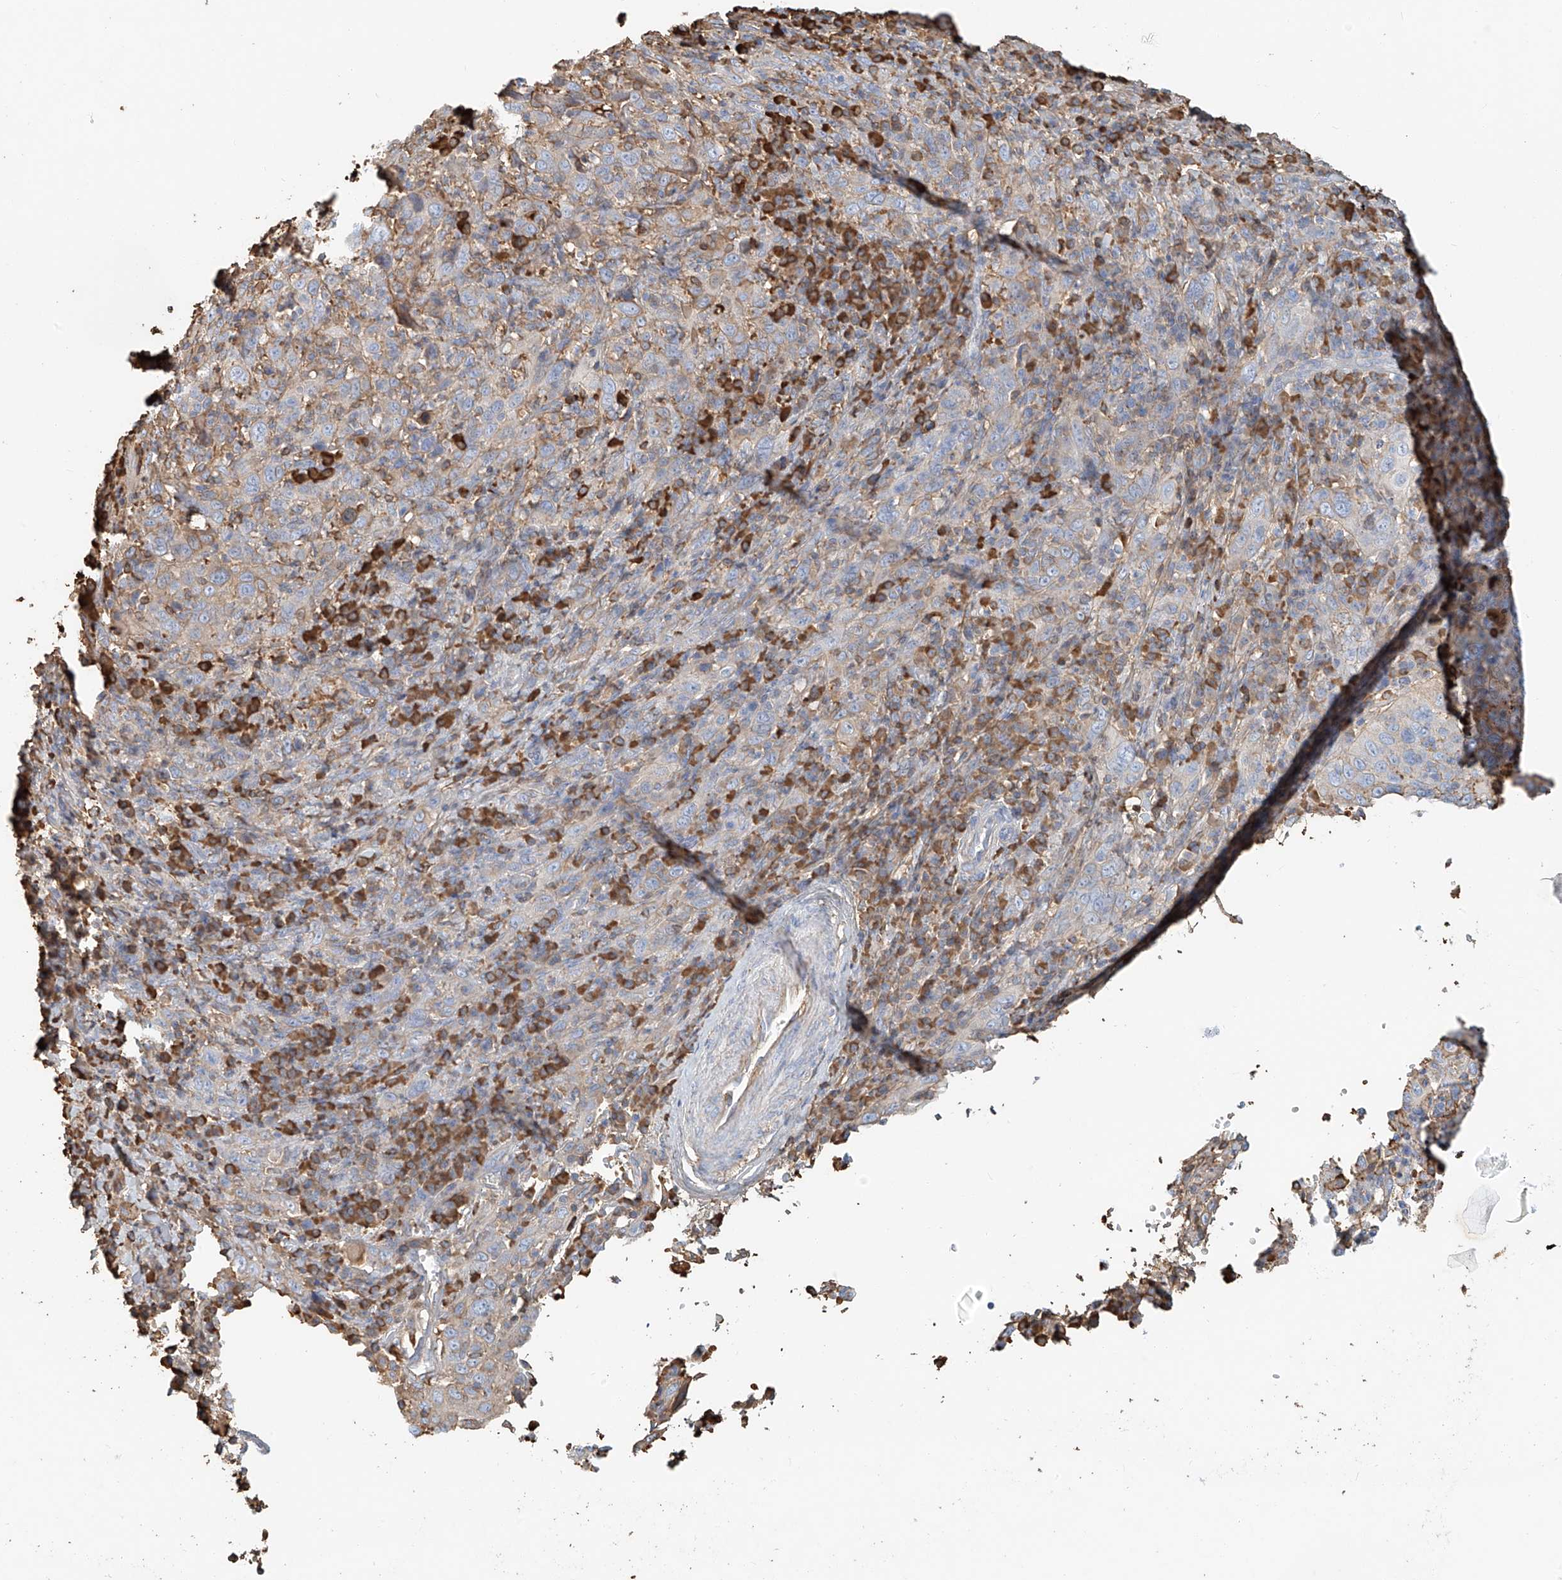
{"staining": {"intensity": "weak", "quantity": "<25%", "location": "cytoplasmic/membranous"}, "tissue": "cervical cancer", "cell_type": "Tumor cells", "image_type": "cancer", "snomed": [{"axis": "morphology", "description": "Squamous cell carcinoma, NOS"}, {"axis": "topography", "description": "Cervix"}], "caption": "Immunohistochemical staining of cervical squamous cell carcinoma reveals no significant expression in tumor cells.", "gene": "ZFP30", "patient": {"sex": "female", "age": 46}}